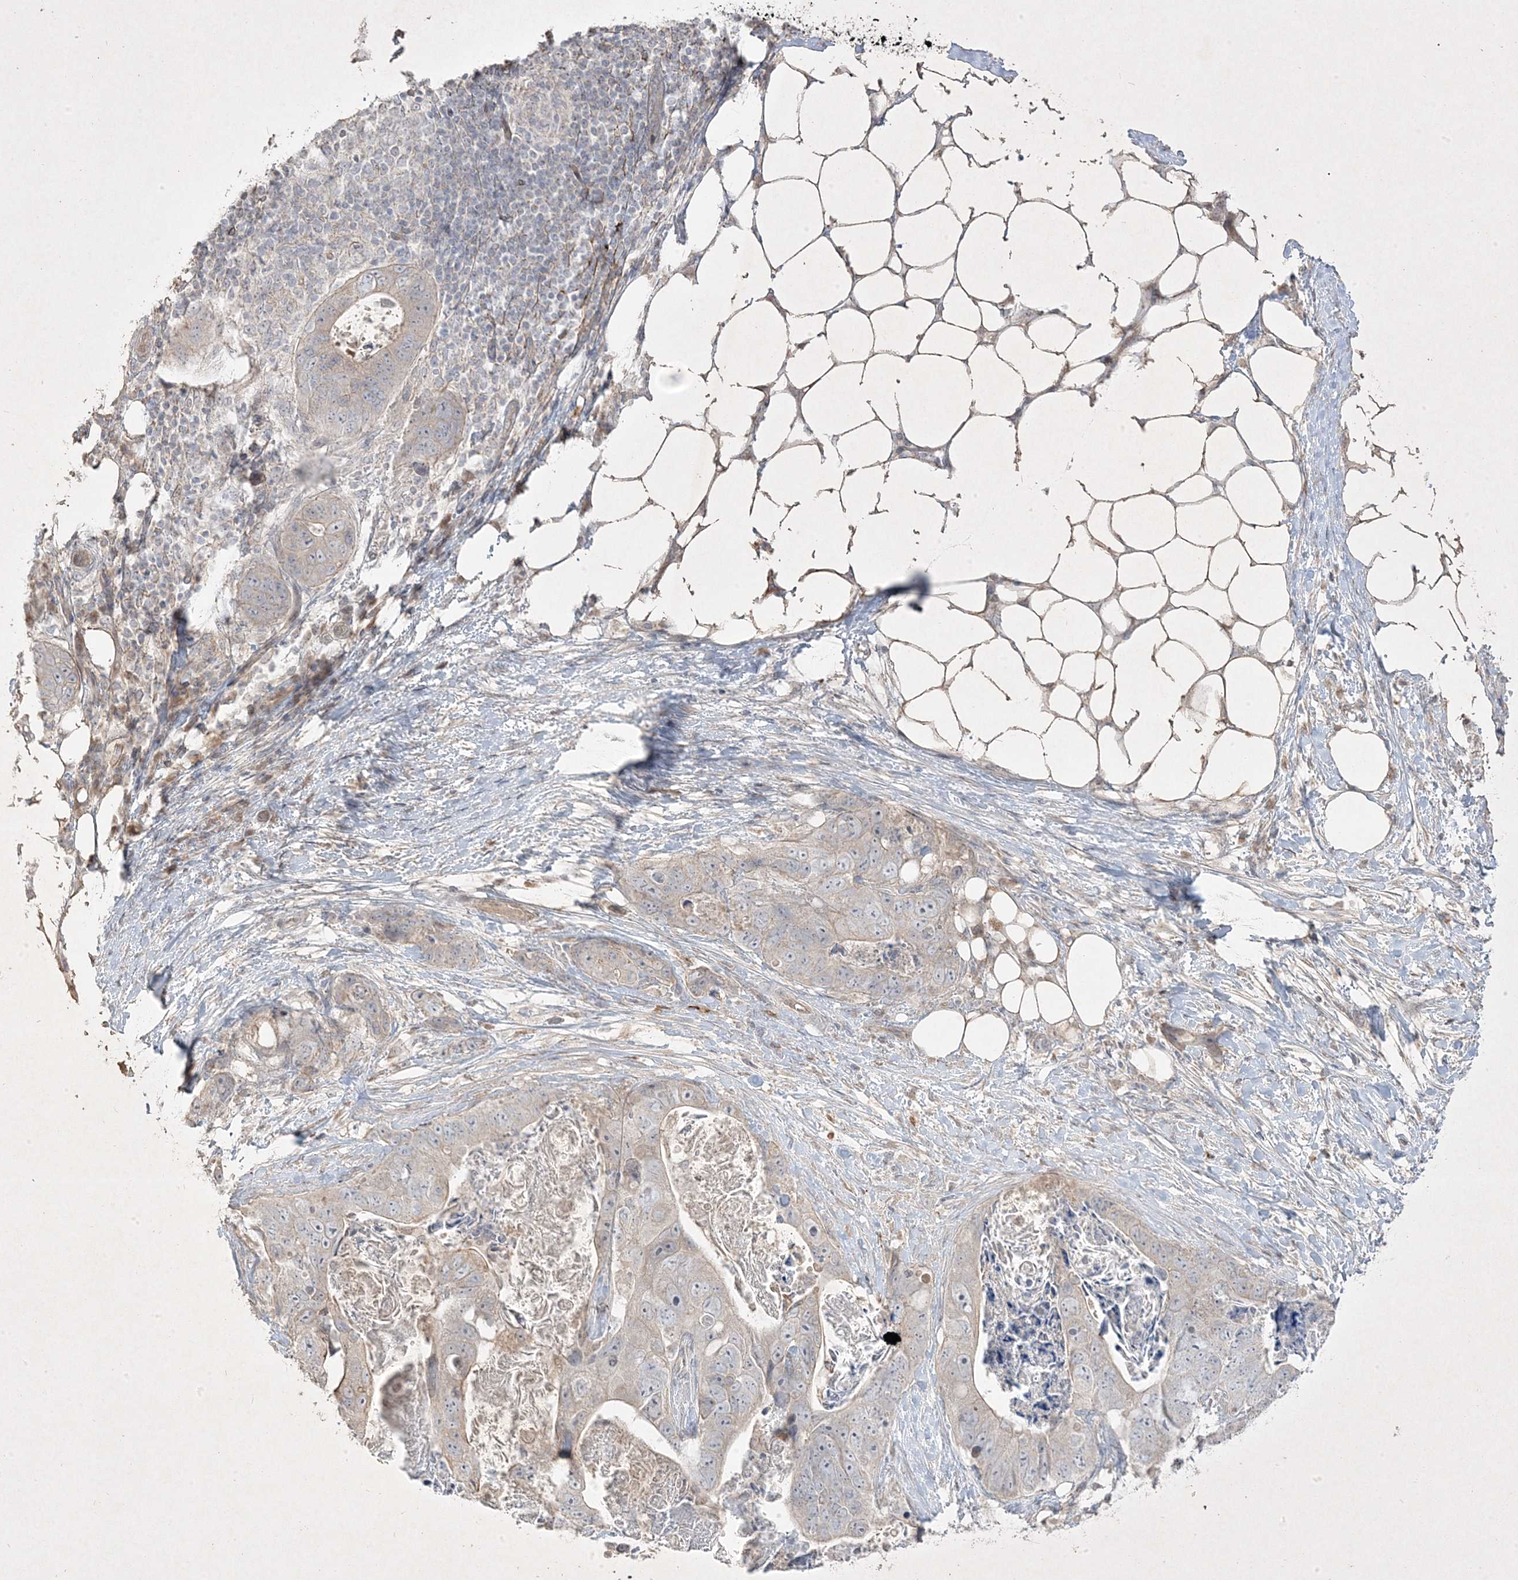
{"staining": {"intensity": "negative", "quantity": "none", "location": "none"}, "tissue": "stomach cancer", "cell_type": "Tumor cells", "image_type": "cancer", "snomed": [{"axis": "morphology", "description": "Adenocarcinoma, NOS"}, {"axis": "topography", "description": "Stomach"}], "caption": "Immunohistochemistry image of human stomach cancer stained for a protein (brown), which exhibits no expression in tumor cells.", "gene": "RGL4", "patient": {"sex": "female", "age": 89}}